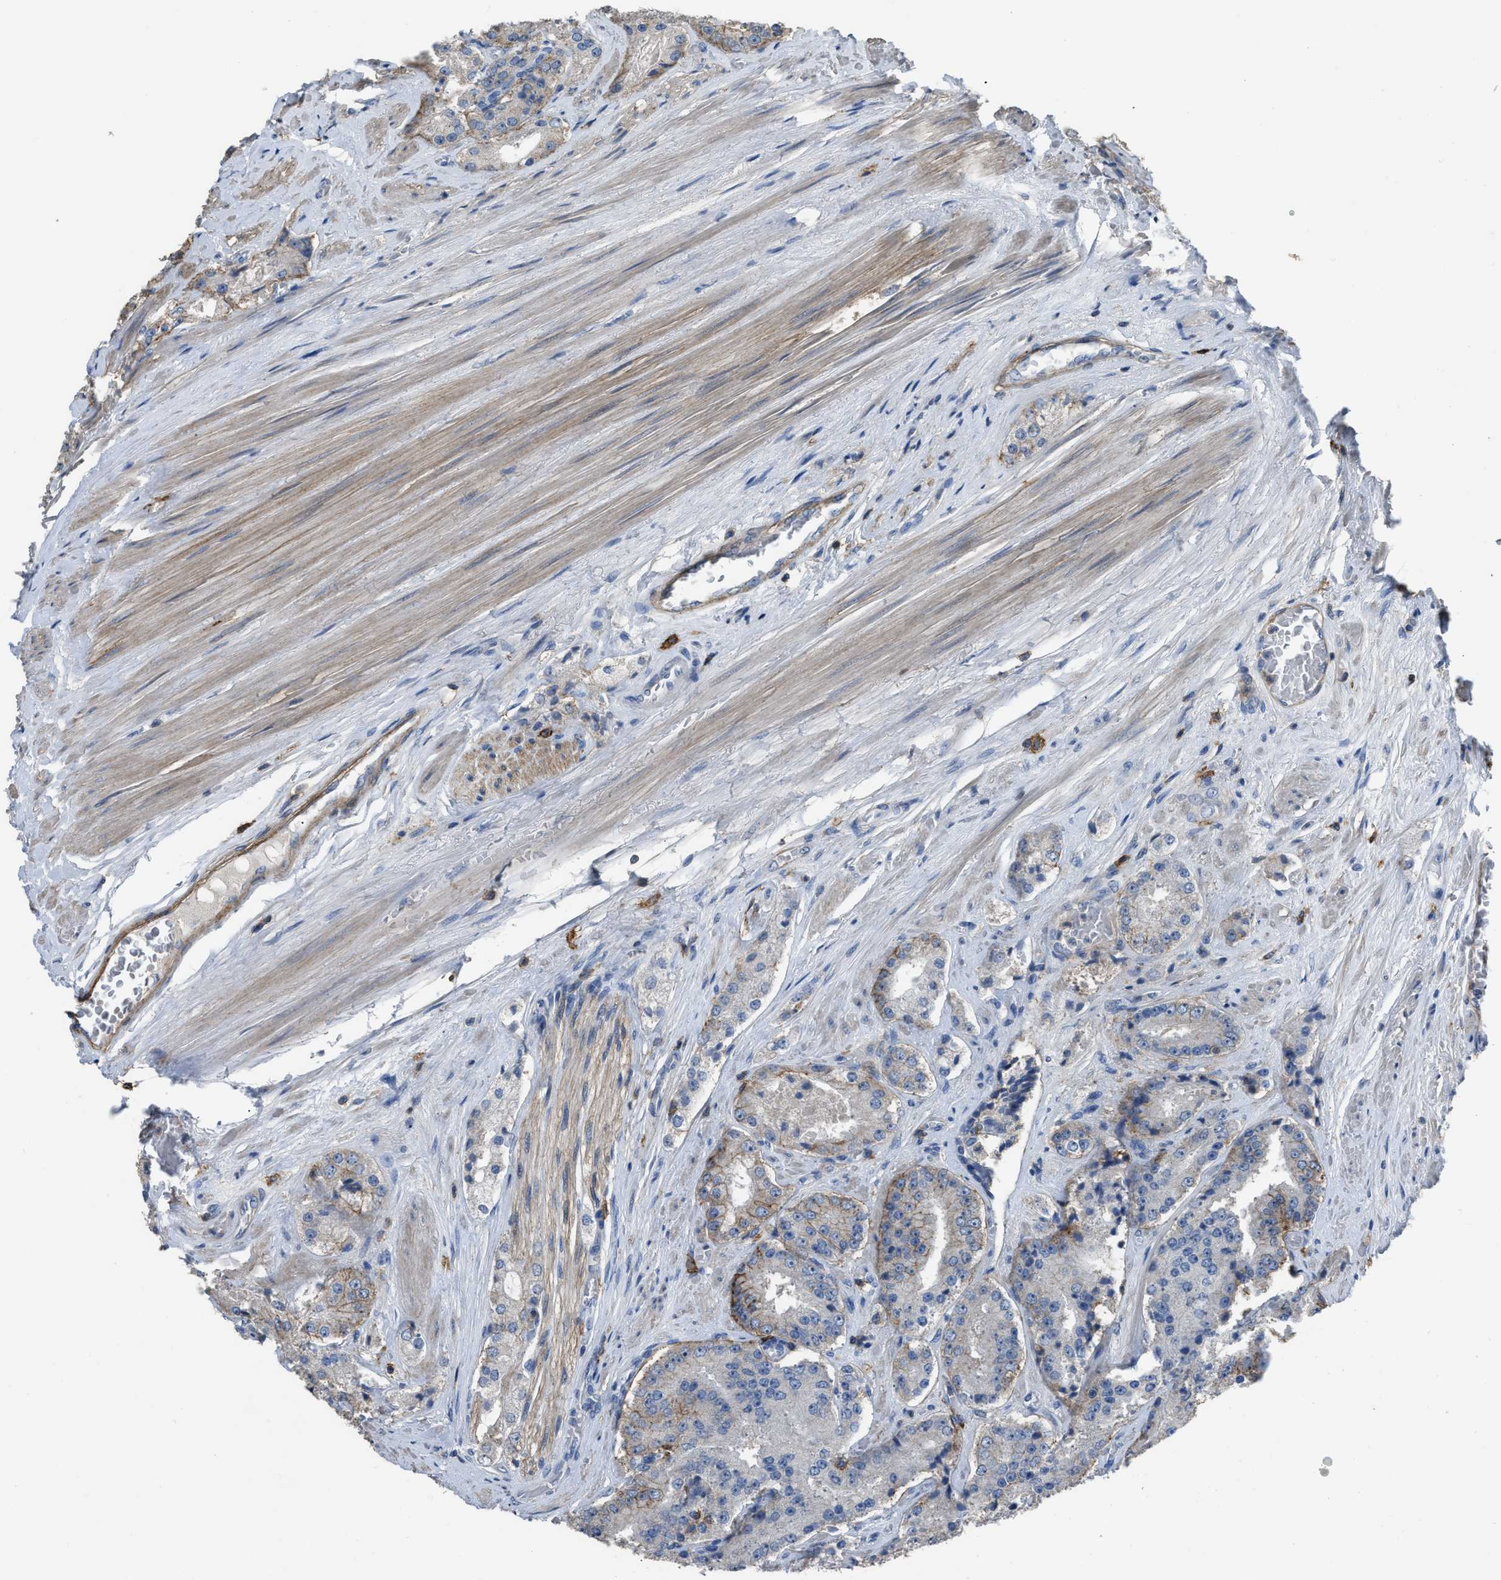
{"staining": {"intensity": "negative", "quantity": "none", "location": "none"}, "tissue": "prostate cancer", "cell_type": "Tumor cells", "image_type": "cancer", "snomed": [{"axis": "morphology", "description": "Adenocarcinoma, High grade"}, {"axis": "topography", "description": "Prostate"}], "caption": "Immunohistochemistry histopathology image of neoplastic tissue: prostate cancer (high-grade adenocarcinoma) stained with DAB displays no significant protein staining in tumor cells.", "gene": "OR51E1", "patient": {"sex": "male", "age": 65}}